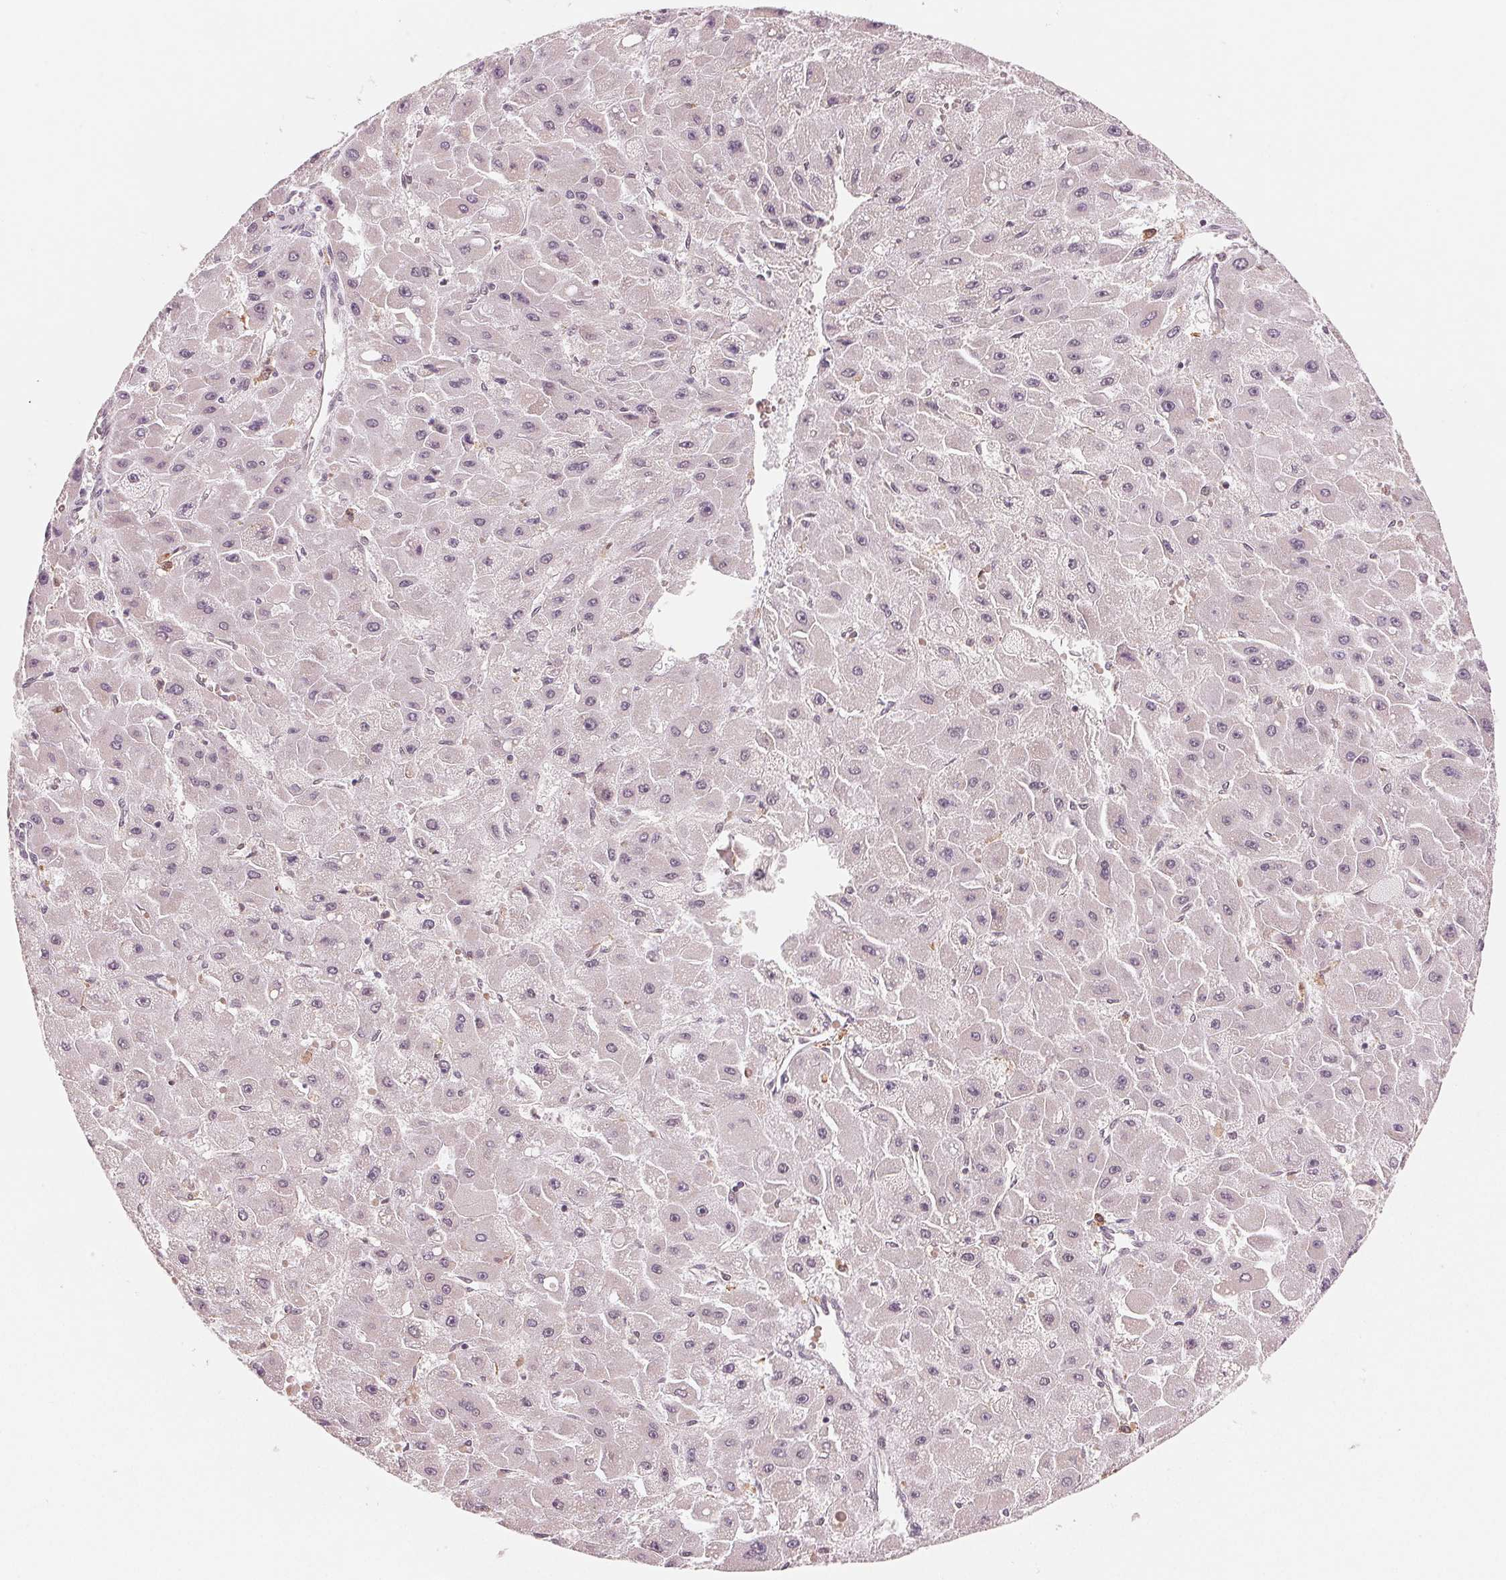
{"staining": {"intensity": "negative", "quantity": "none", "location": "none"}, "tissue": "liver cancer", "cell_type": "Tumor cells", "image_type": "cancer", "snomed": [{"axis": "morphology", "description": "Carcinoma, Hepatocellular, NOS"}, {"axis": "topography", "description": "Liver"}], "caption": "High power microscopy micrograph of an IHC image of hepatocellular carcinoma (liver), revealing no significant positivity in tumor cells.", "gene": "IL9R", "patient": {"sex": "female", "age": 25}}